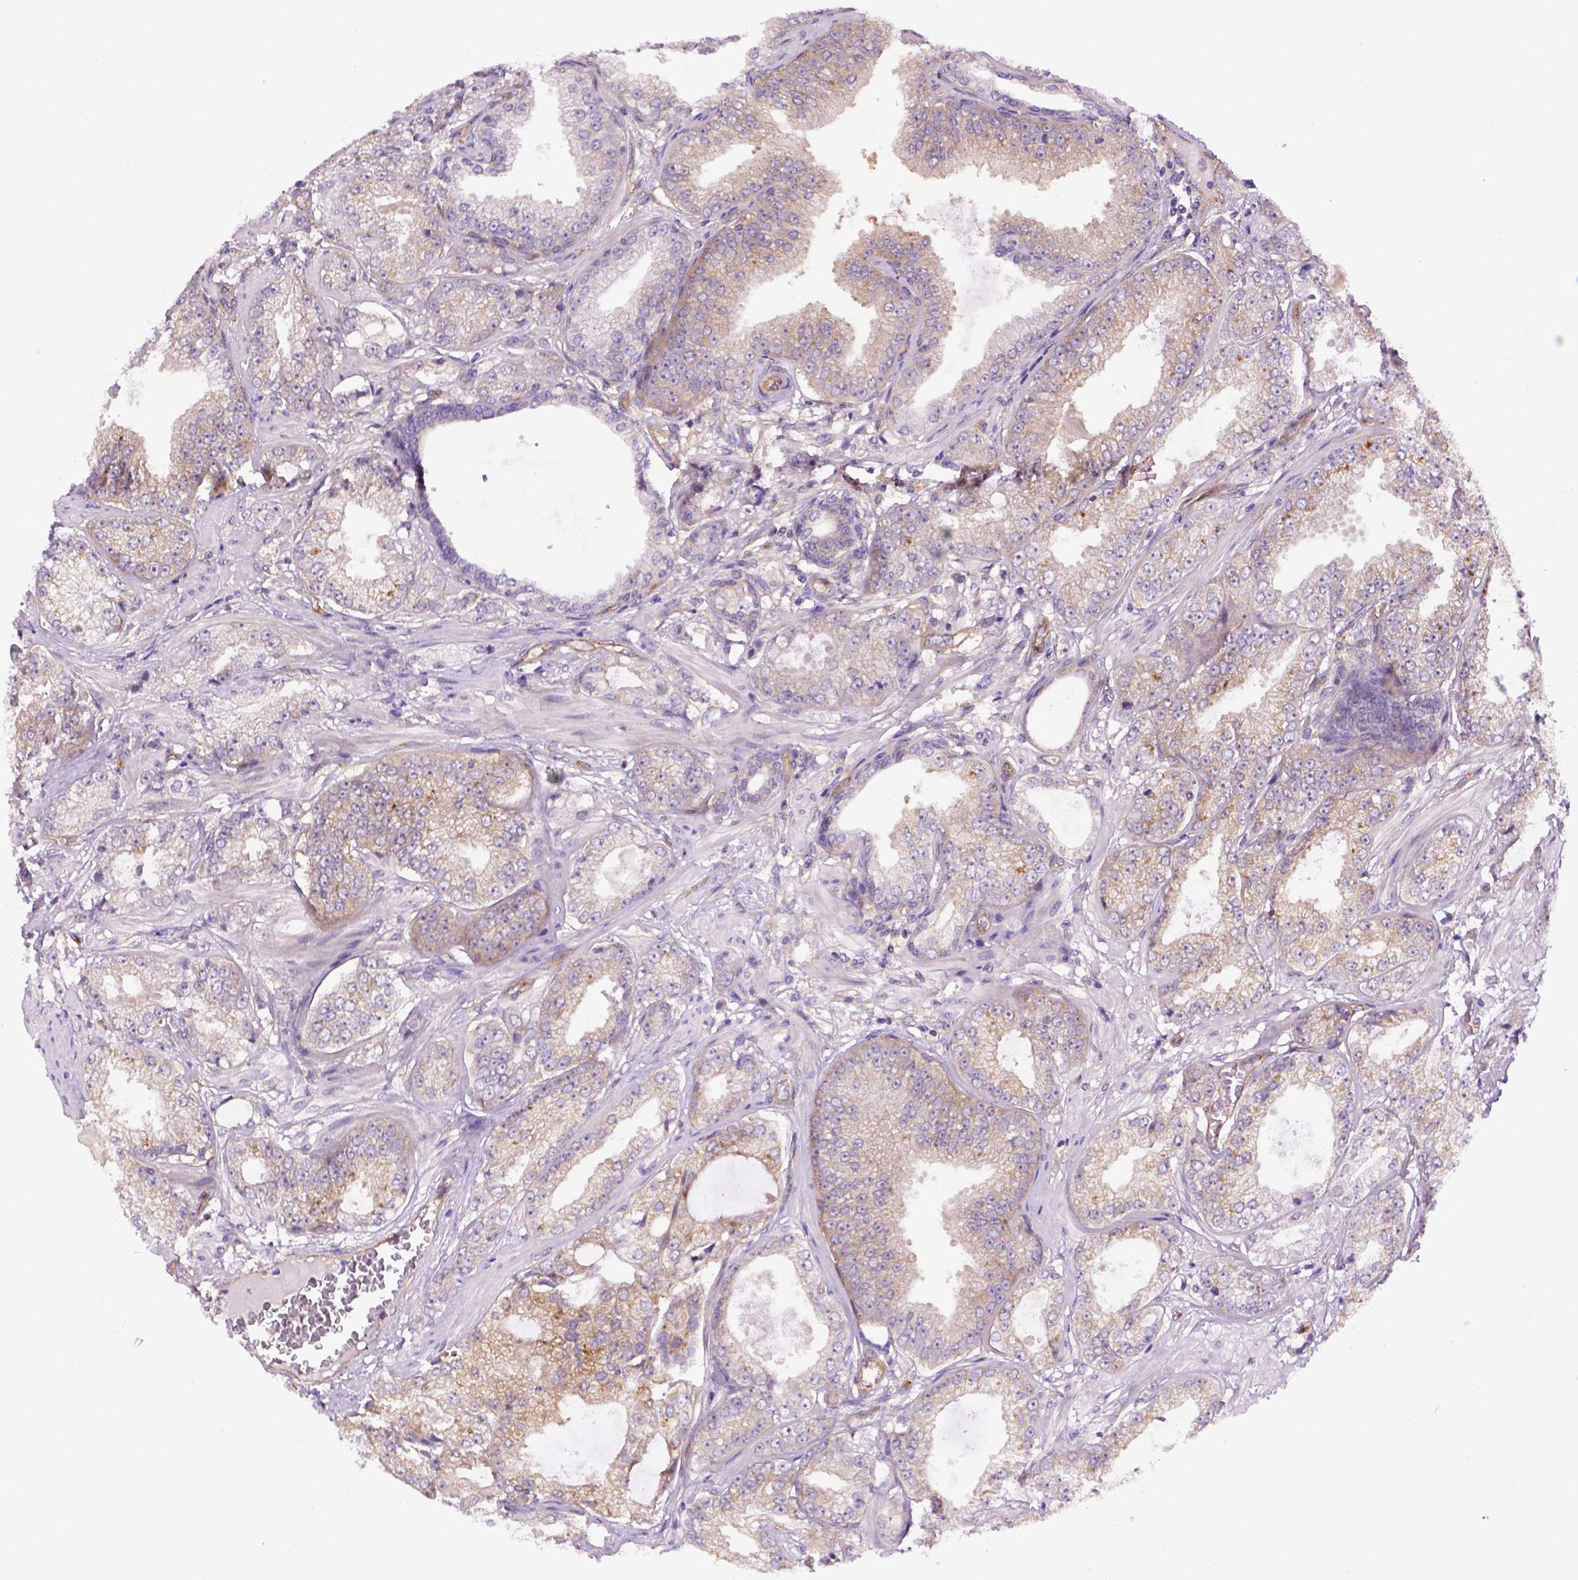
{"staining": {"intensity": "weak", "quantity": ">75%", "location": "cytoplasmic/membranous"}, "tissue": "prostate cancer", "cell_type": "Tumor cells", "image_type": "cancer", "snomed": [{"axis": "morphology", "description": "Adenocarcinoma, NOS"}, {"axis": "topography", "description": "Prostate"}], "caption": "The immunohistochemical stain shows weak cytoplasmic/membranous expression in tumor cells of prostate cancer (adenocarcinoma) tissue.", "gene": "CASKIN2", "patient": {"sex": "male", "age": 64}}